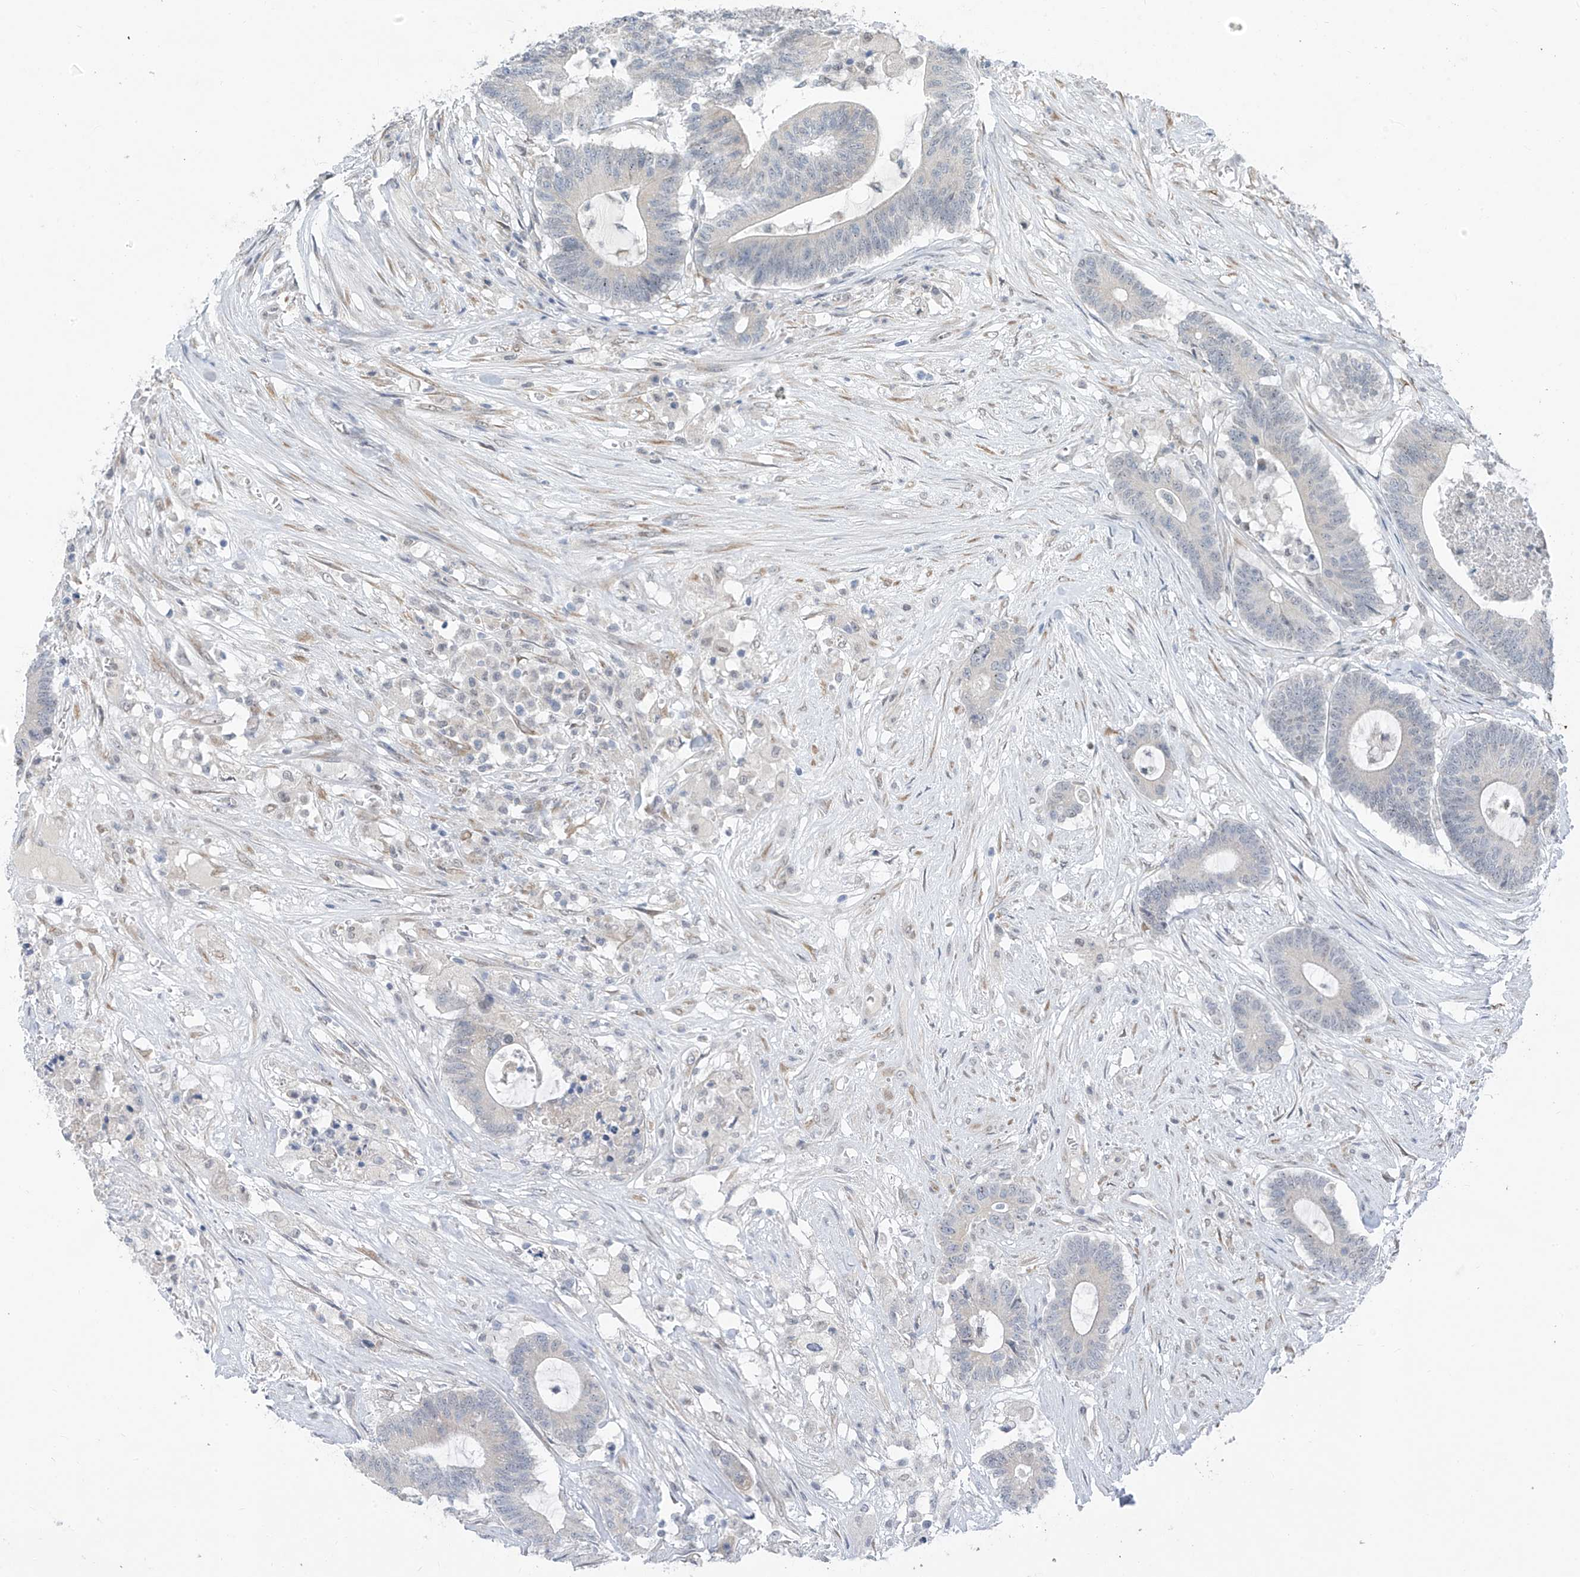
{"staining": {"intensity": "negative", "quantity": "none", "location": "none"}, "tissue": "colorectal cancer", "cell_type": "Tumor cells", "image_type": "cancer", "snomed": [{"axis": "morphology", "description": "Adenocarcinoma, NOS"}, {"axis": "topography", "description": "Colon"}], "caption": "This is an immunohistochemistry (IHC) image of human colorectal cancer (adenocarcinoma). There is no expression in tumor cells.", "gene": "CYP4V2", "patient": {"sex": "female", "age": 84}}